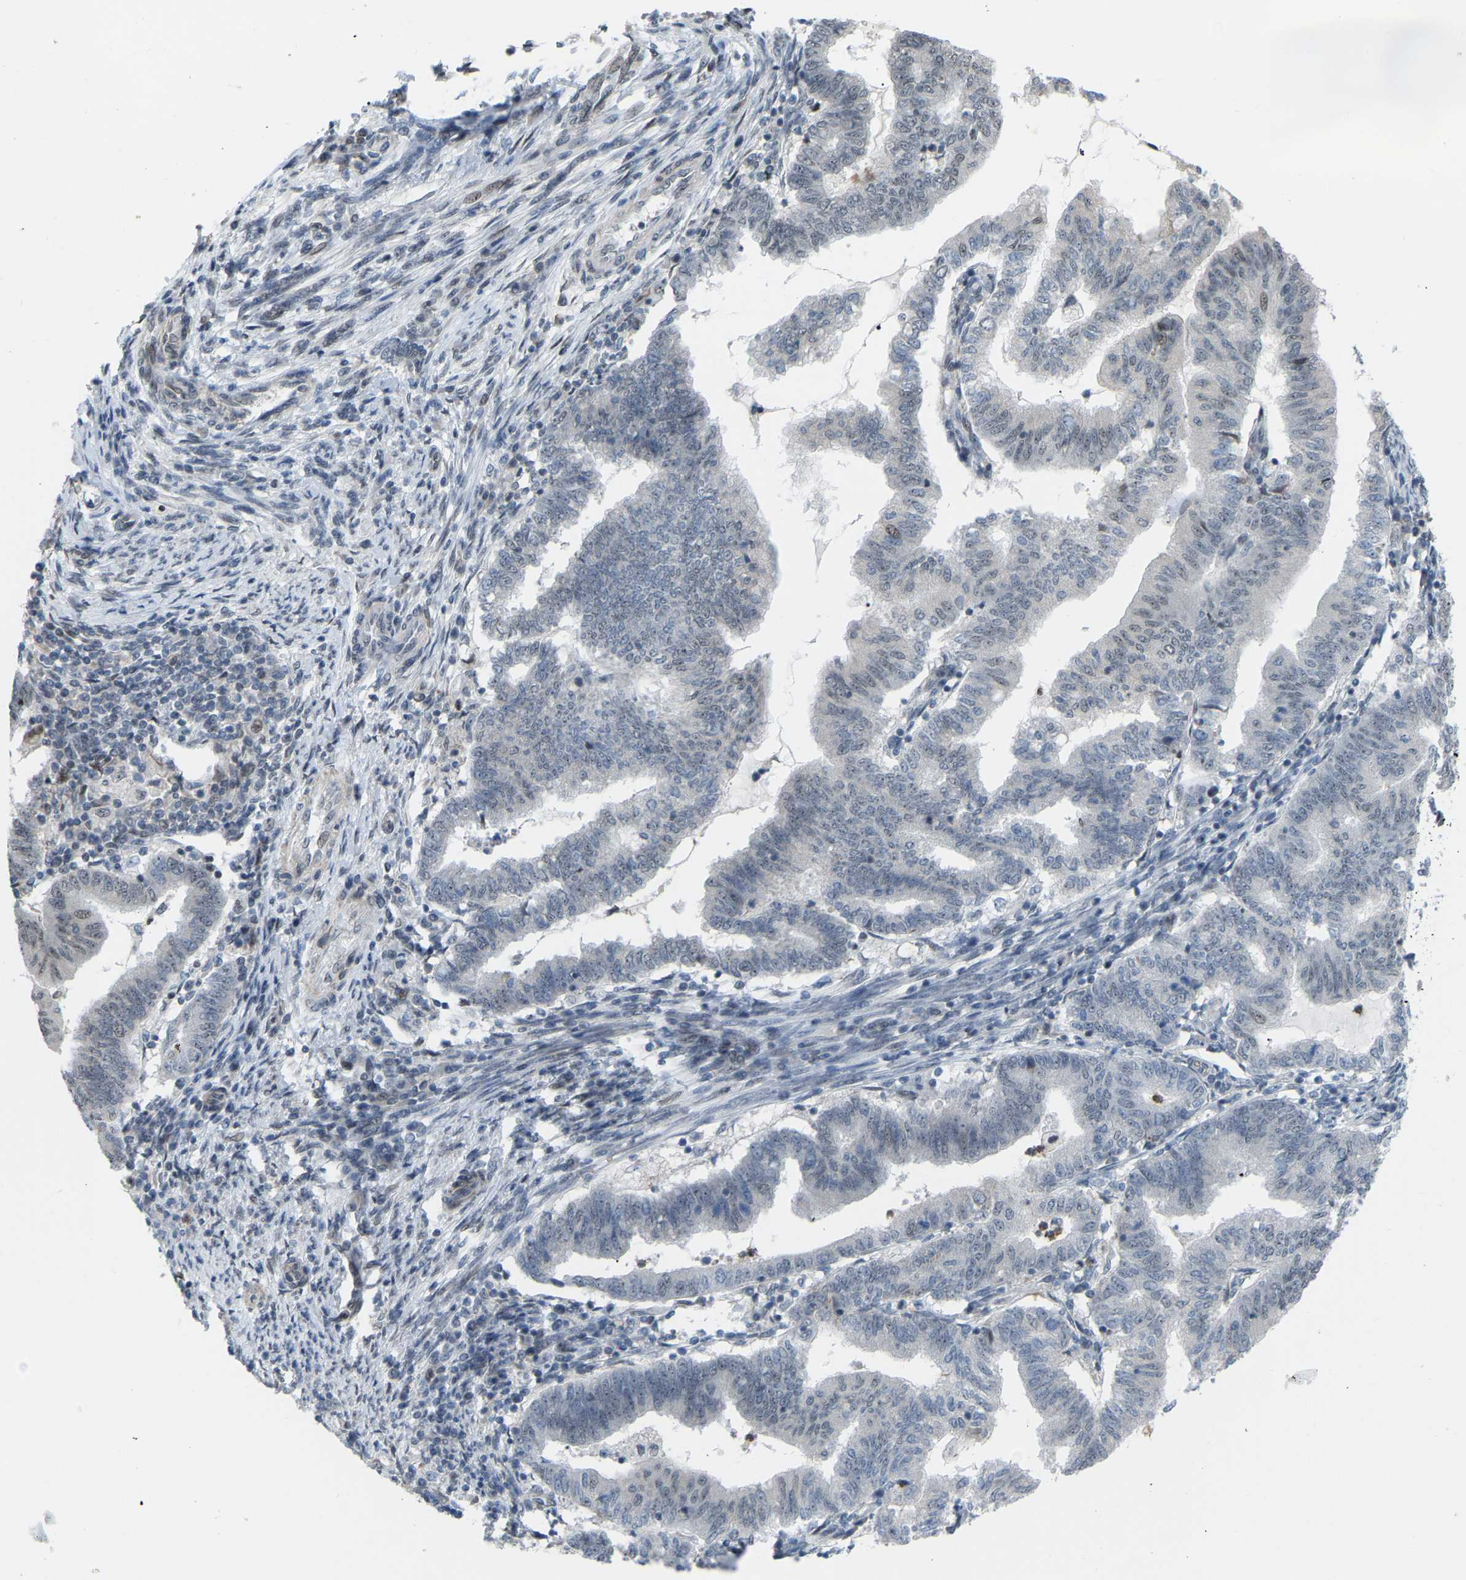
{"staining": {"intensity": "negative", "quantity": "none", "location": "none"}, "tissue": "endometrial cancer", "cell_type": "Tumor cells", "image_type": "cancer", "snomed": [{"axis": "morphology", "description": "Polyp, NOS"}, {"axis": "morphology", "description": "Adenocarcinoma, NOS"}, {"axis": "morphology", "description": "Adenoma, NOS"}, {"axis": "topography", "description": "Endometrium"}], "caption": "Immunohistochemistry image of neoplastic tissue: polyp (endometrial) stained with DAB (3,3'-diaminobenzidine) shows no significant protein expression in tumor cells.", "gene": "CROT", "patient": {"sex": "female", "age": 79}}